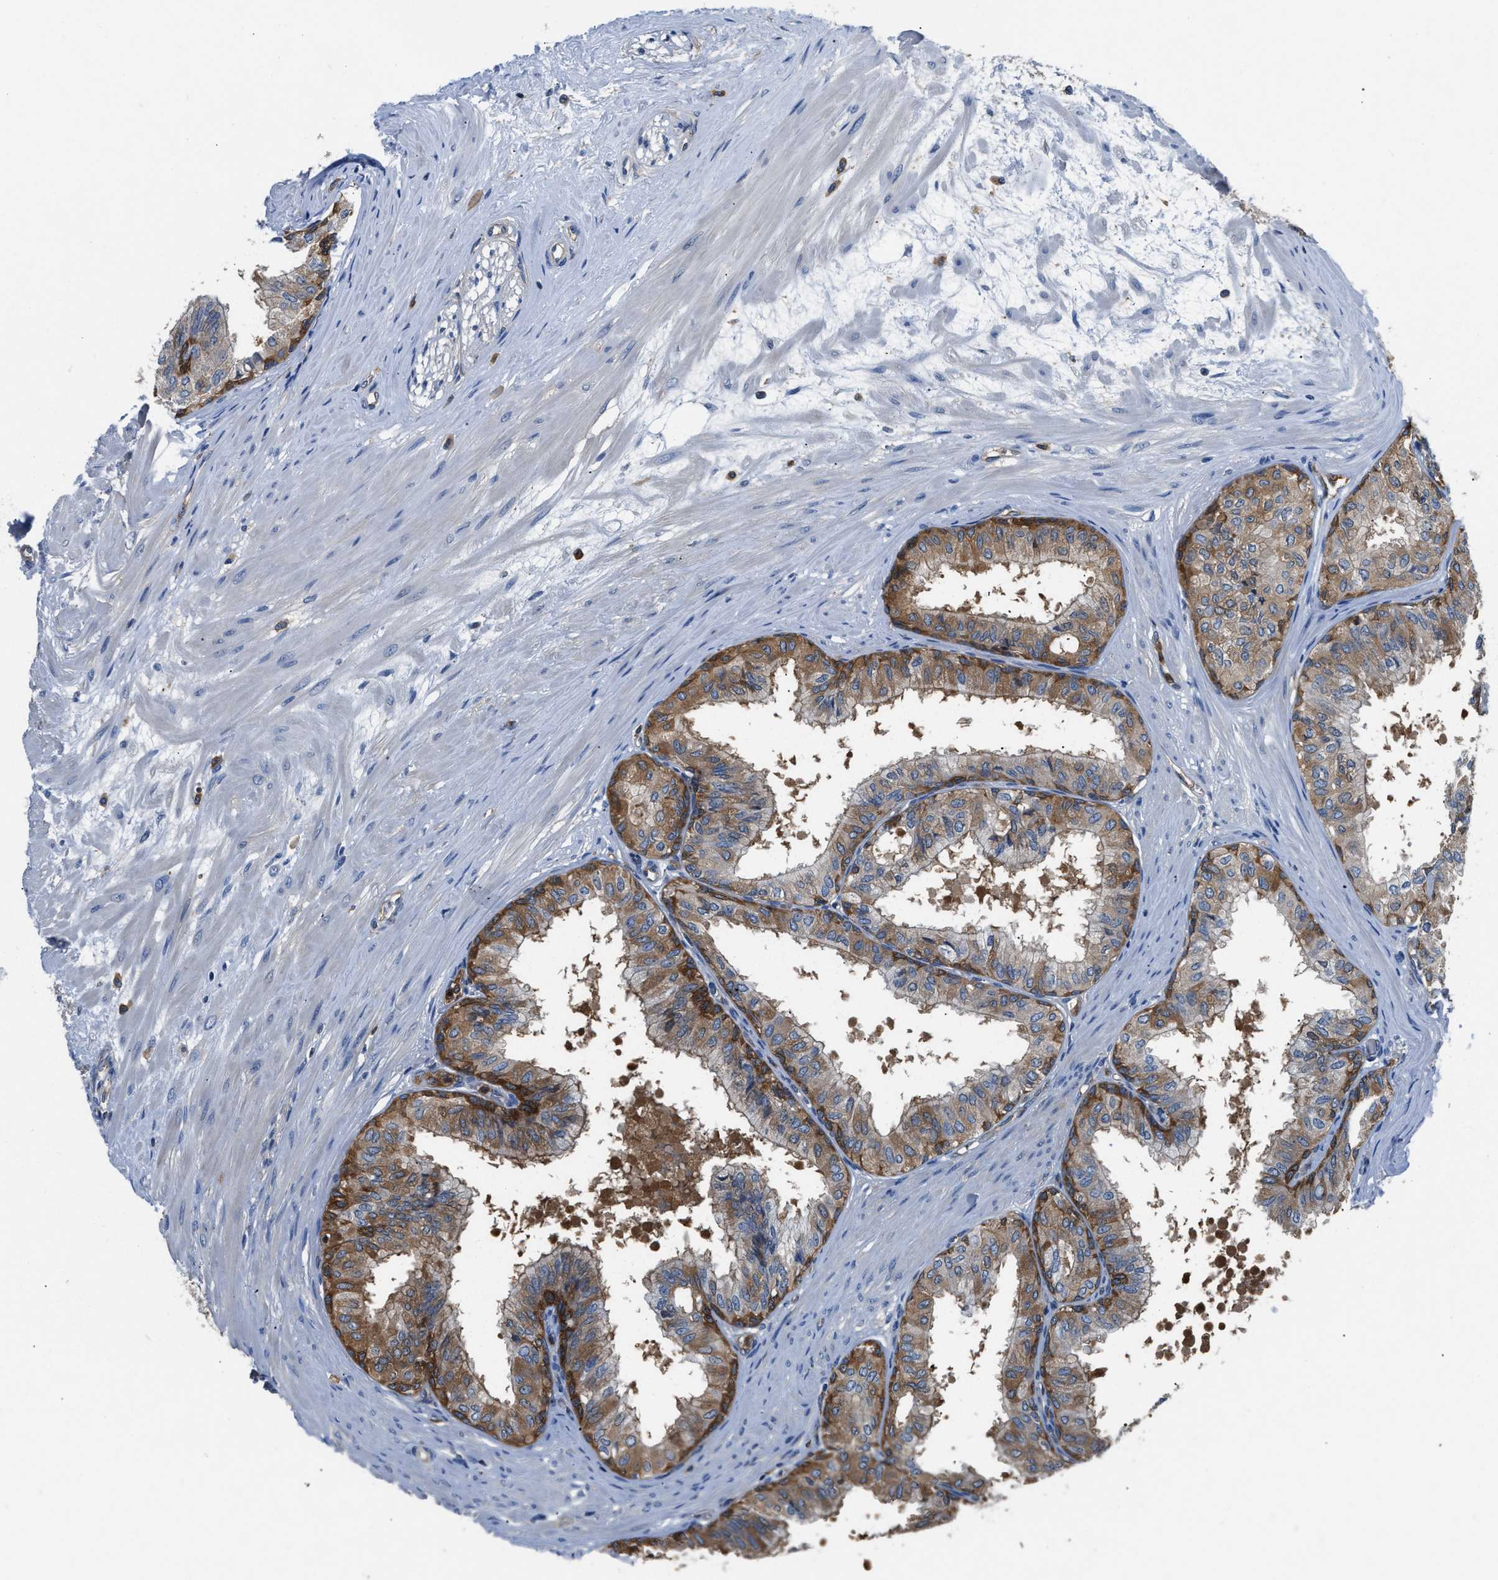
{"staining": {"intensity": "moderate", "quantity": ">75%", "location": "cytoplasmic/membranous"}, "tissue": "seminal vesicle", "cell_type": "Glandular cells", "image_type": "normal", "snomed": [{"axis": "morphology", "description": "Normal tissue, NOS"}, {"axis": "topography", "description": "Prostate"}, {"axis": "topography", "description": "Seminal veicle"}], "caption": "Normal seminal vesicle was stained to show a protein in brown. There is medium levels of moderate cytoplasmic/membranous expression in approximately >75% of glandular cells.", "gene": "PKM", "patient": {"sex": "male", "age": 60}}